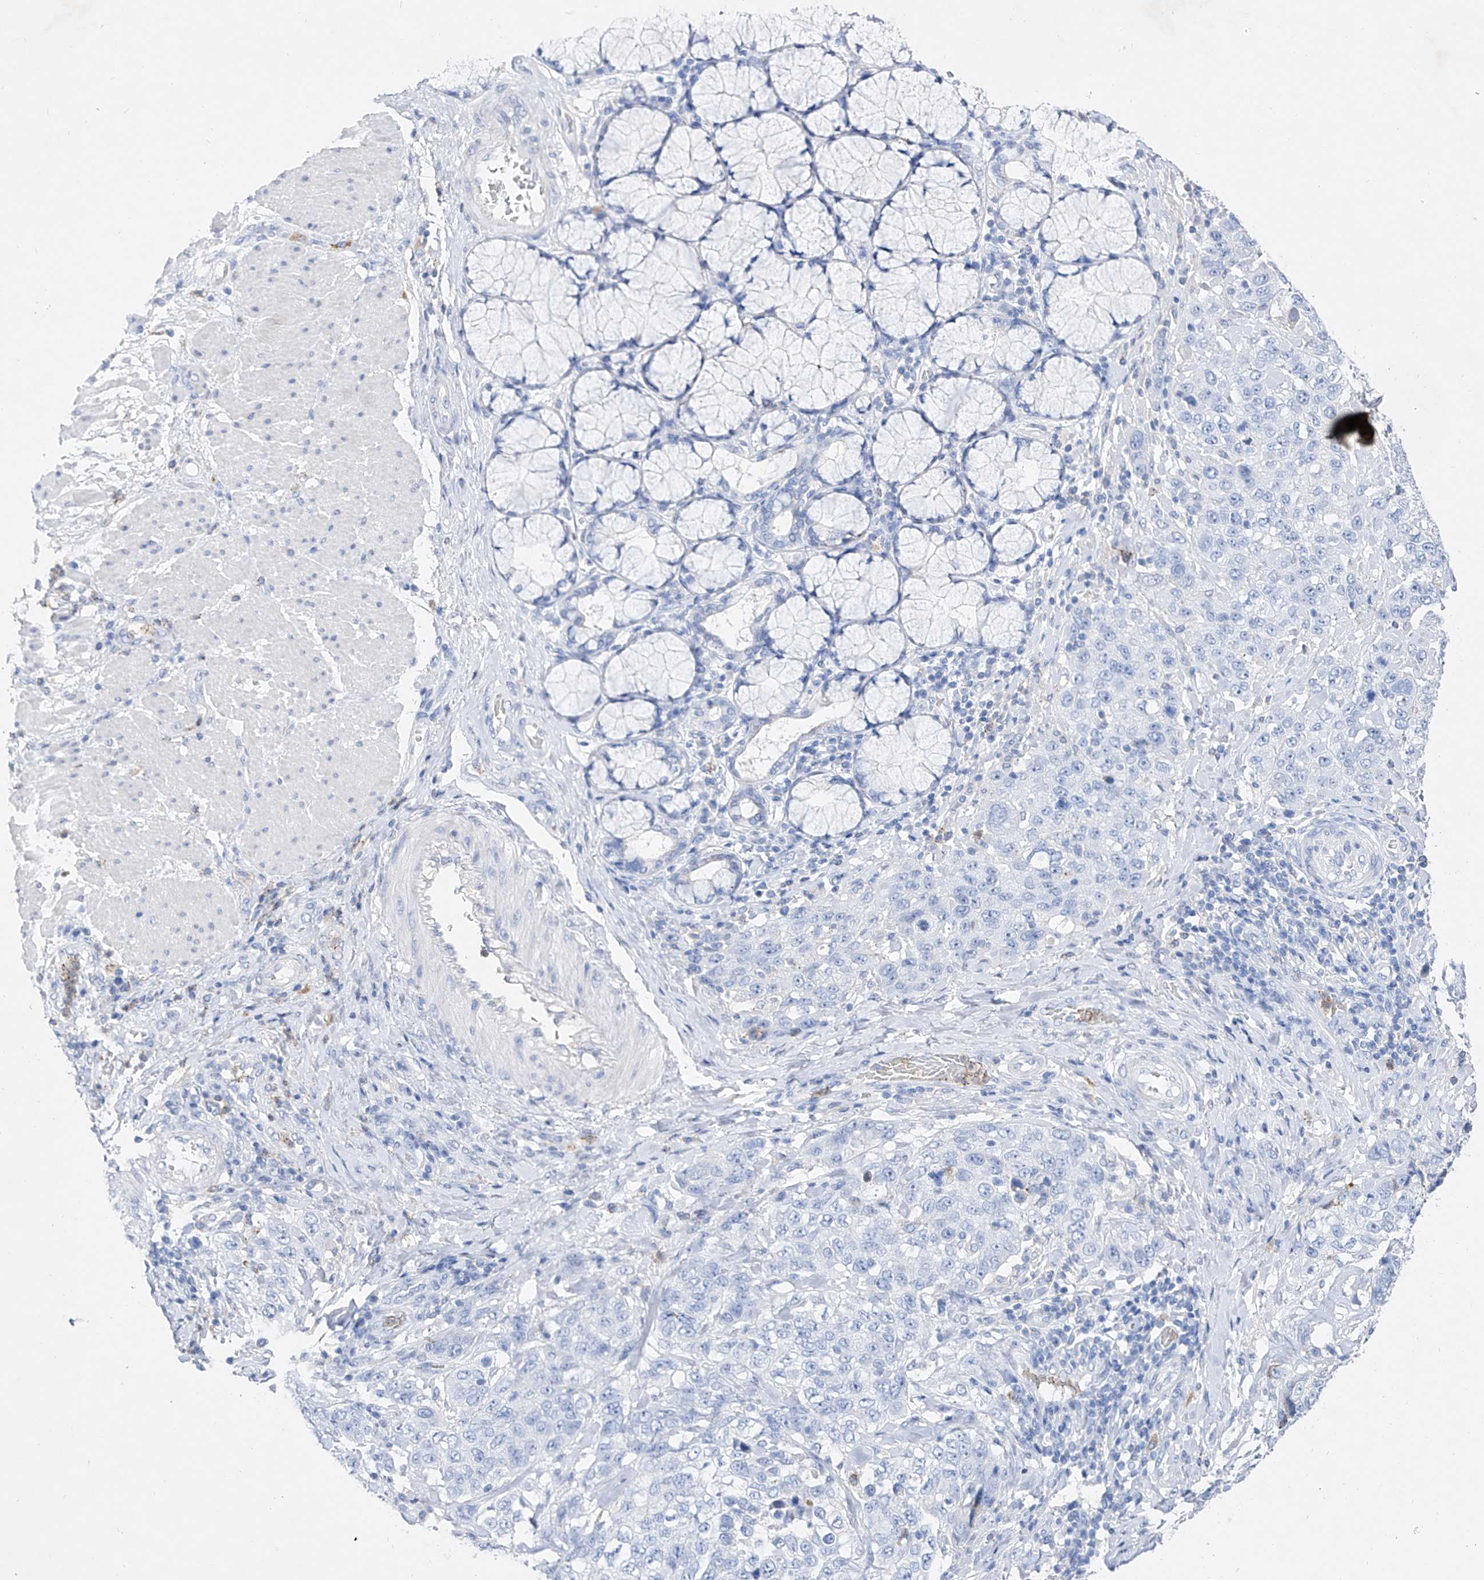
{"staining": {"intensity": "negative", "quantity": "none", "location": "none"}, "tissue": "stomach cancer", "cell_type": "Tumor cells", "image_type": "cancer", "snomed": [{"axis": "morphology", "description": "Adenocarcinoma, NOS"}, {"axis": "topography", "description": "Stomach"}], "caption": "Immunohistochemistry (IHC) of stomach adenocarcinoma demonstrates no expression in tumor cells.", "gene": "TM7SF2", "patient": {"sex": "male", "age": 48}}